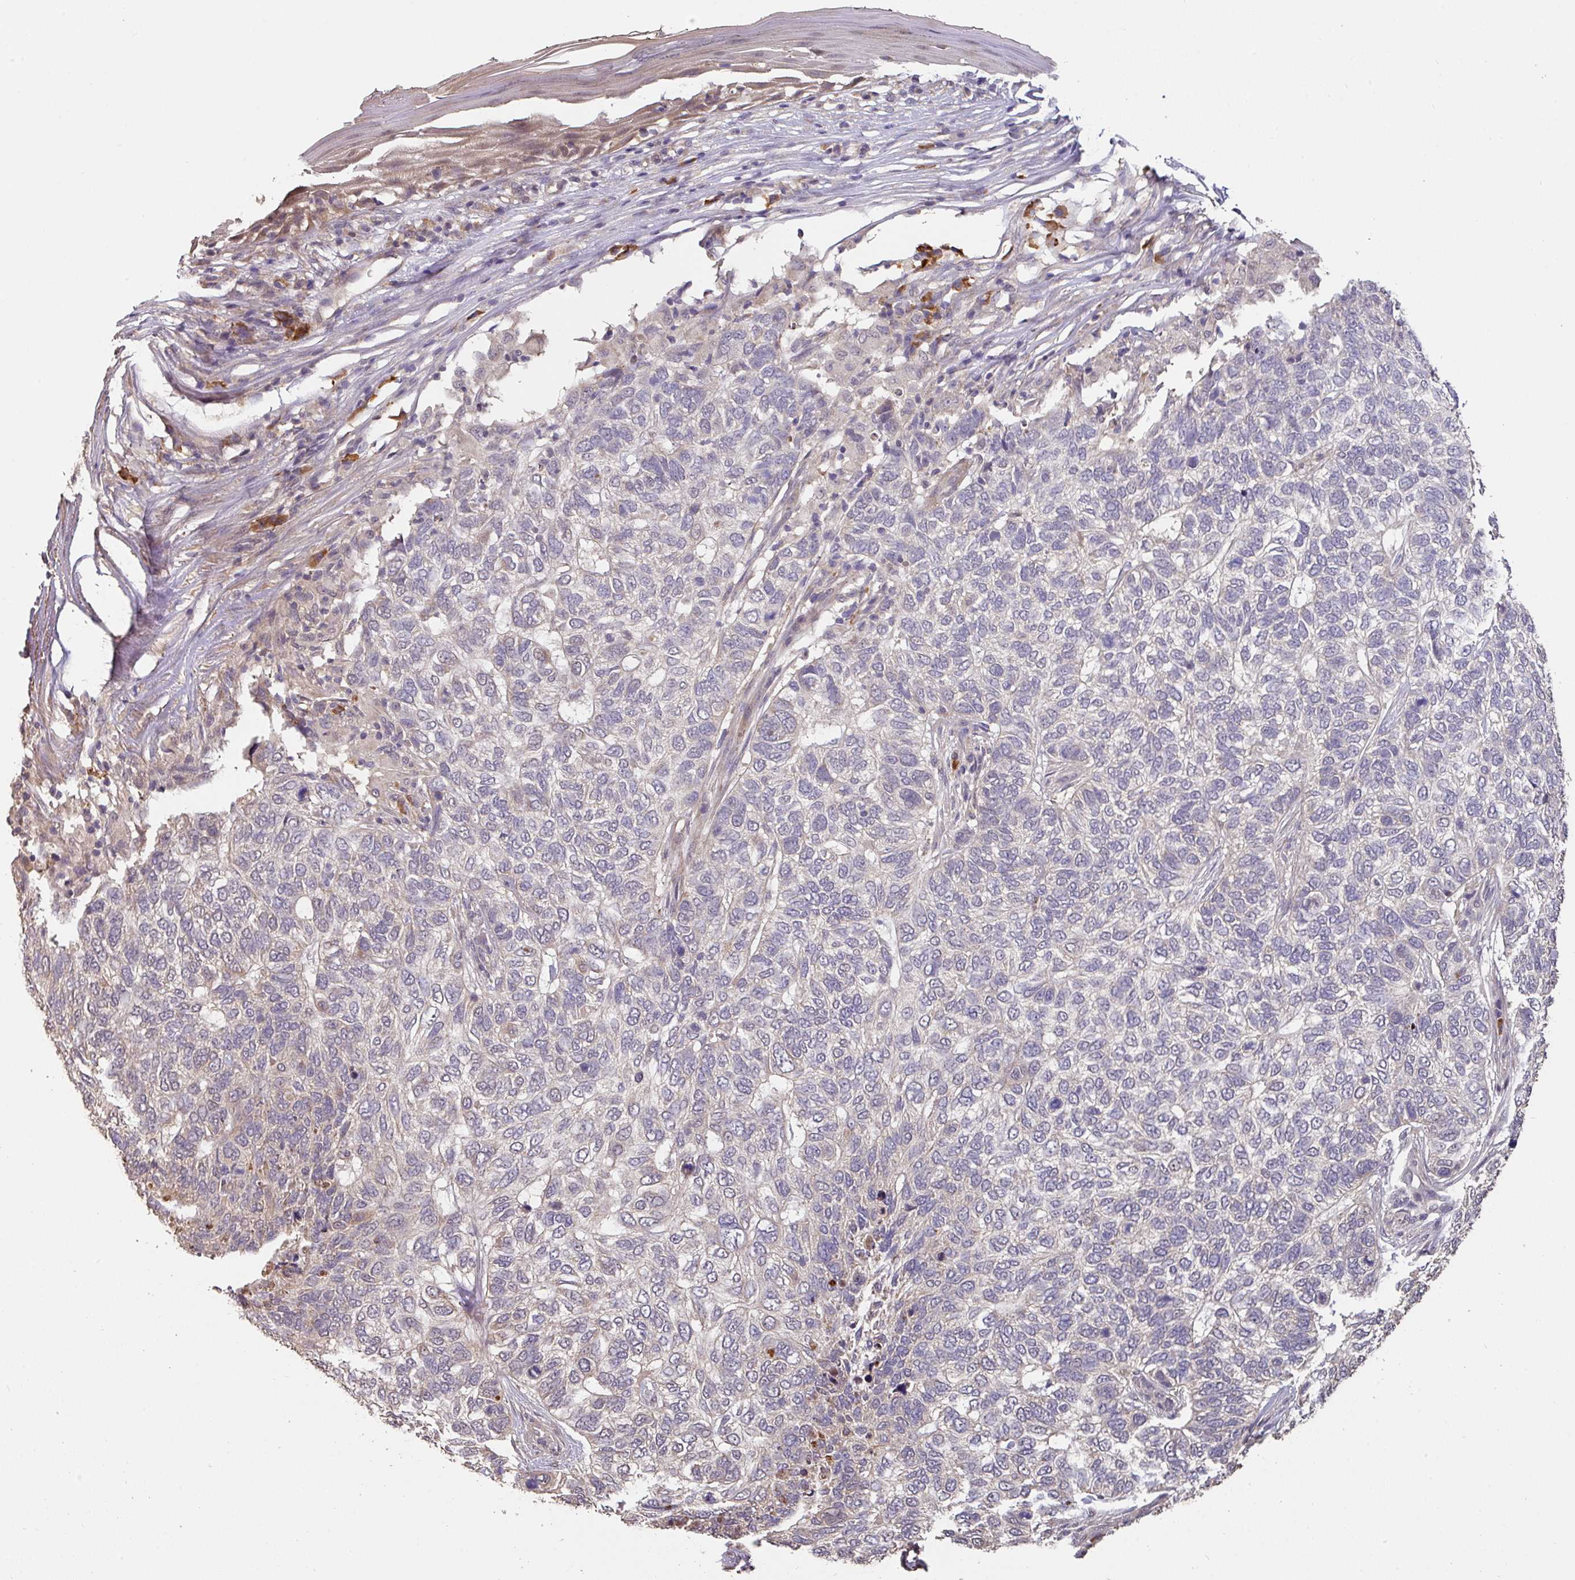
{"staining": {"intensity": "negative", "quantity": "none", "location": "none"}, "tissue": "skin cancer", "cell_type": "Tumor cells", "image_type": "cancer", "snomed": [{"axis": "morphology", "description": "Basal cell carcinoma"}, {"axis": "topography", "description": "Skin"}], "caption": "Immunohistochemical staining of human skin basal cell carcinoma shows no significant staining in tumor cells.", "gene": "ACVR2B", "patient": {"sex": "female", "age": 65}}